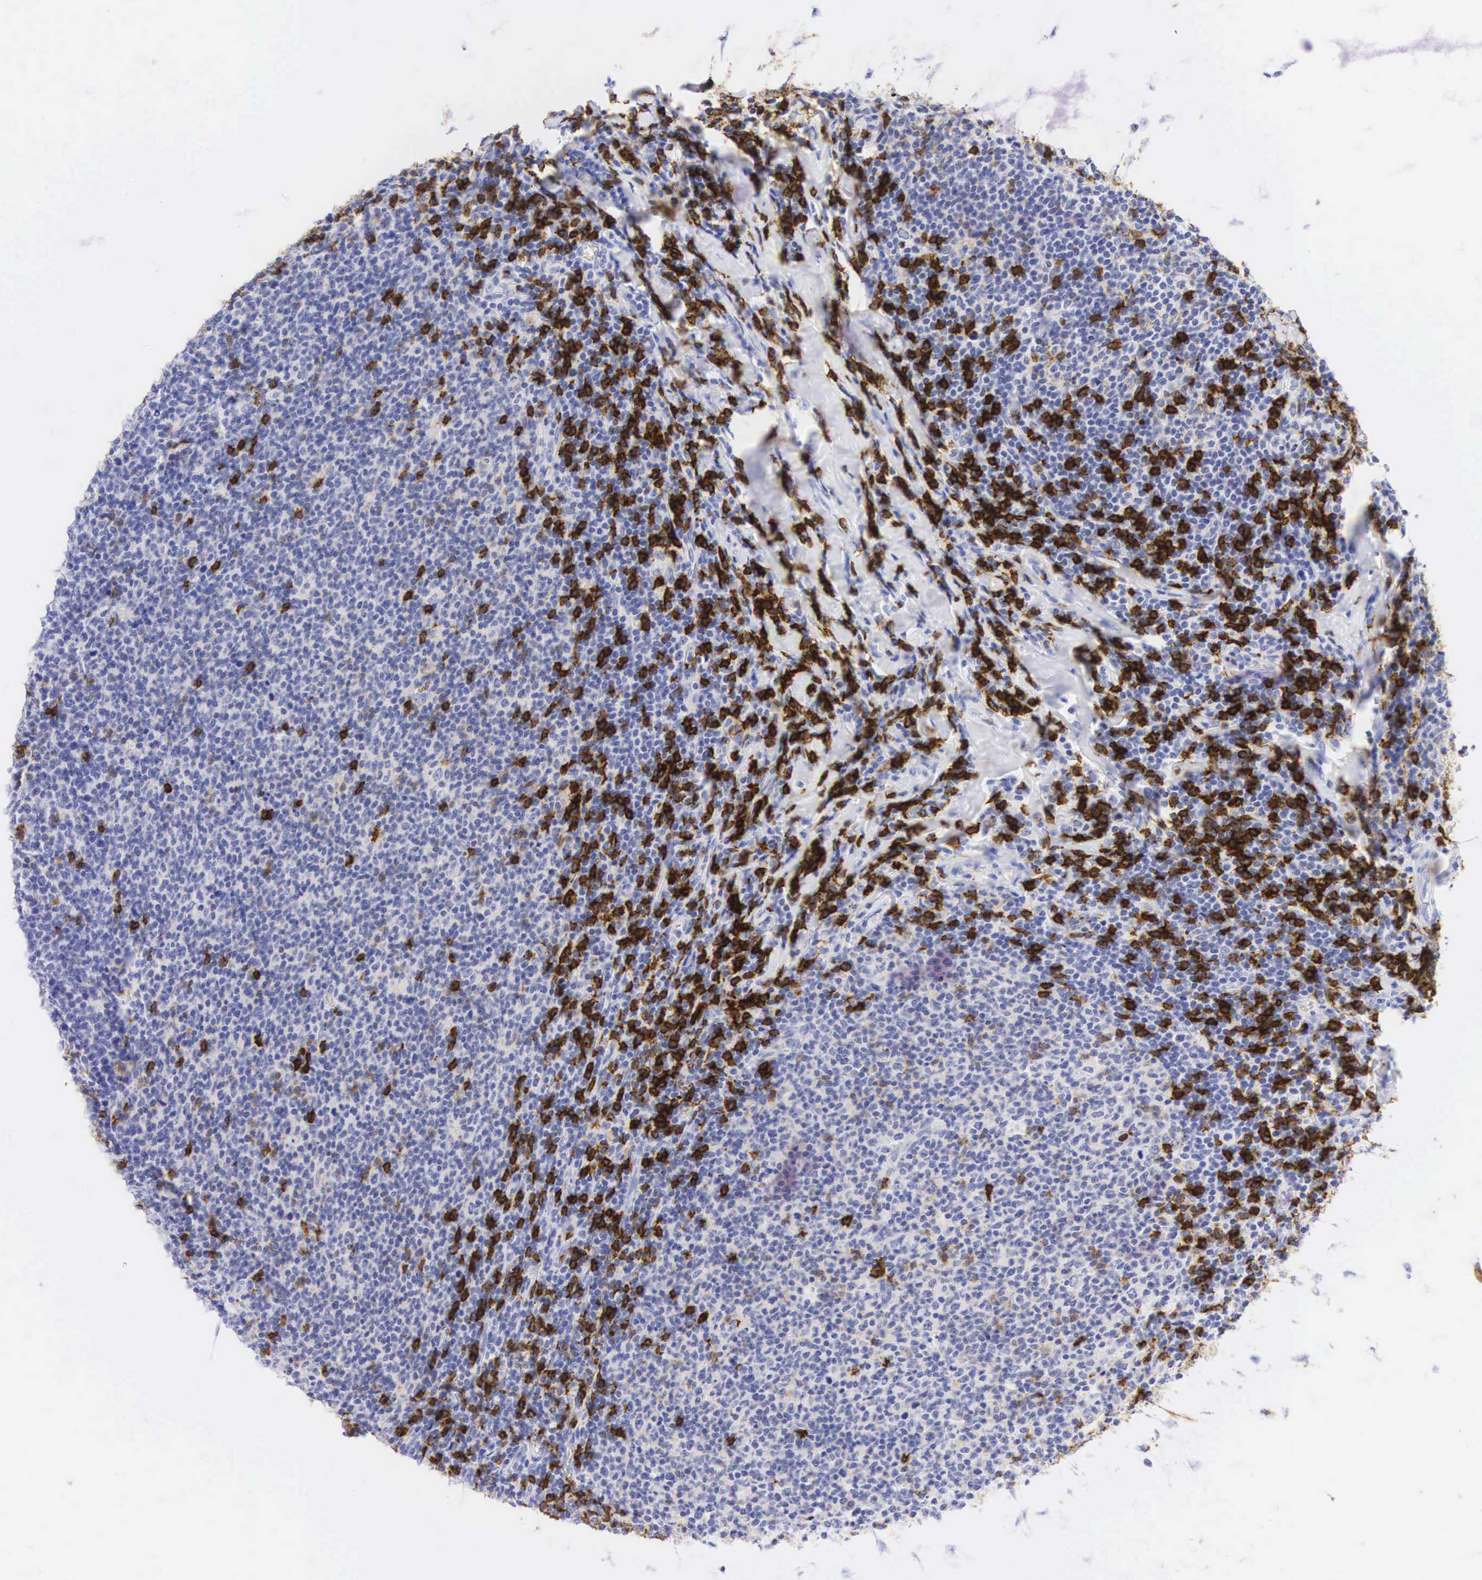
{"staining": {"intensity": "strong", "quantity": "<25%", "location": "cytoplasmic/membranous,nuclear"}, "tissue": "lymphoma", "cell_type": "Tumor cells", "image_type": "cancer", "snomed": [{"axis": "morphology", "description": "Malignant lymphoma, non-Hodgkin's type, Low grade"}, {"axis": "topography", "description": "Lymph node"}], "caption": "Human lymphoma stained for a protein (brown) demonstrates strong cytoplasmic/membranous and nuclear positive expression in approximately <25% of tumor cells.", "gene": "CD8A", "patient": {"sex": "male", "age": 74}}